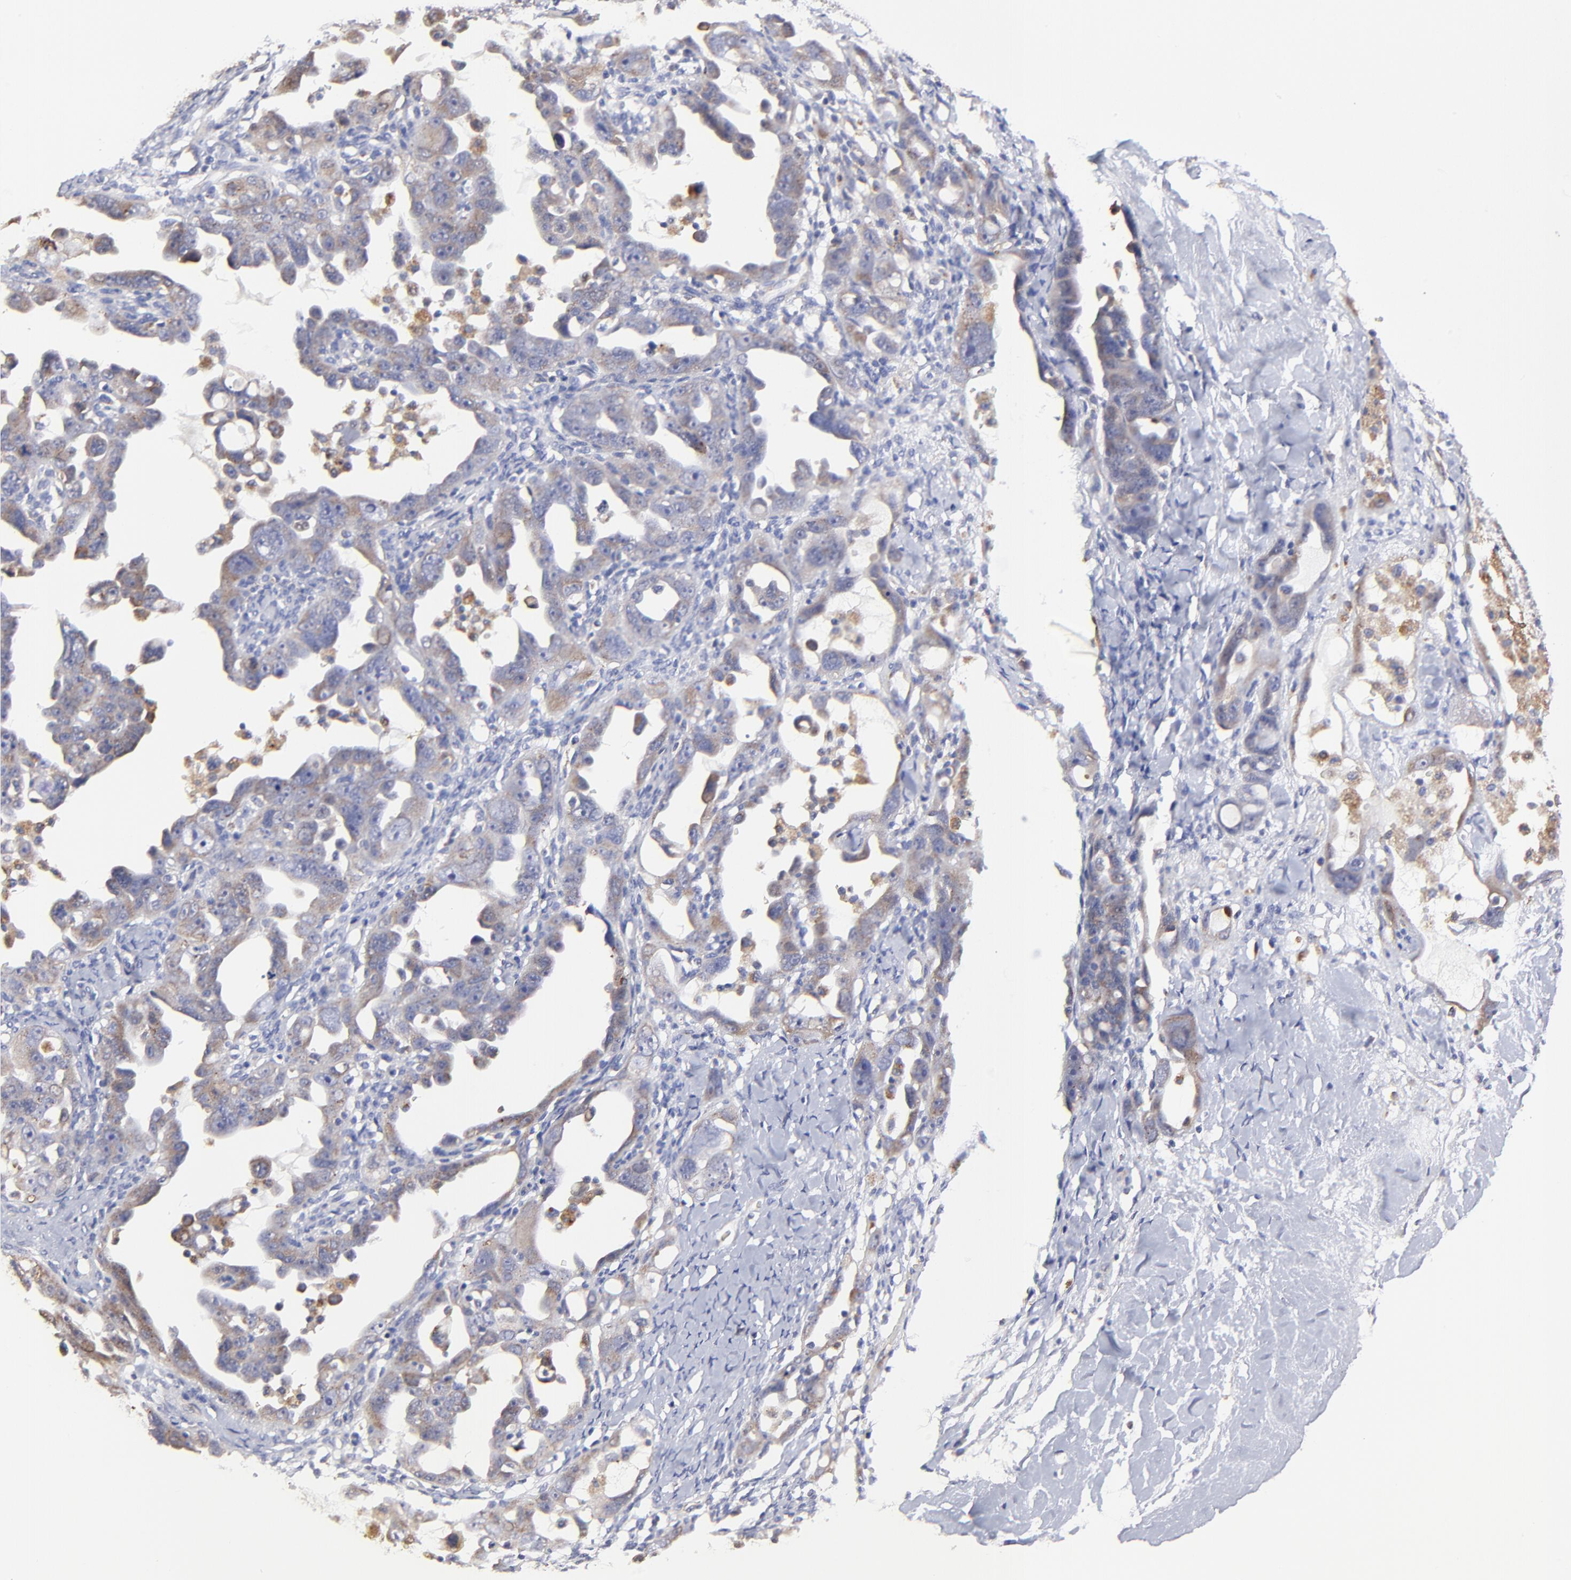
{"staining": {"intensity": "weak", "quantity": ">75%", "location": "cytoplasmic/membranous"}, "tissue": "ovarian cancer", "cell_type": "Tumor cells", "image_type": "cancer", "snomed": [{"axis": "morphology", "description": "Cystadenocarcinoma, serous, NOS"}, {"axis": "topography", "description": "Ovary"}], "caption": "Protein staining demonstrates weak cytoplasmic/membranous staining in approximately >75% of tumor cells in serous cystadenocarcinoma (ovarian).", "gene": "GCSAM", "patient": {"sex": "female", "age": 66}}